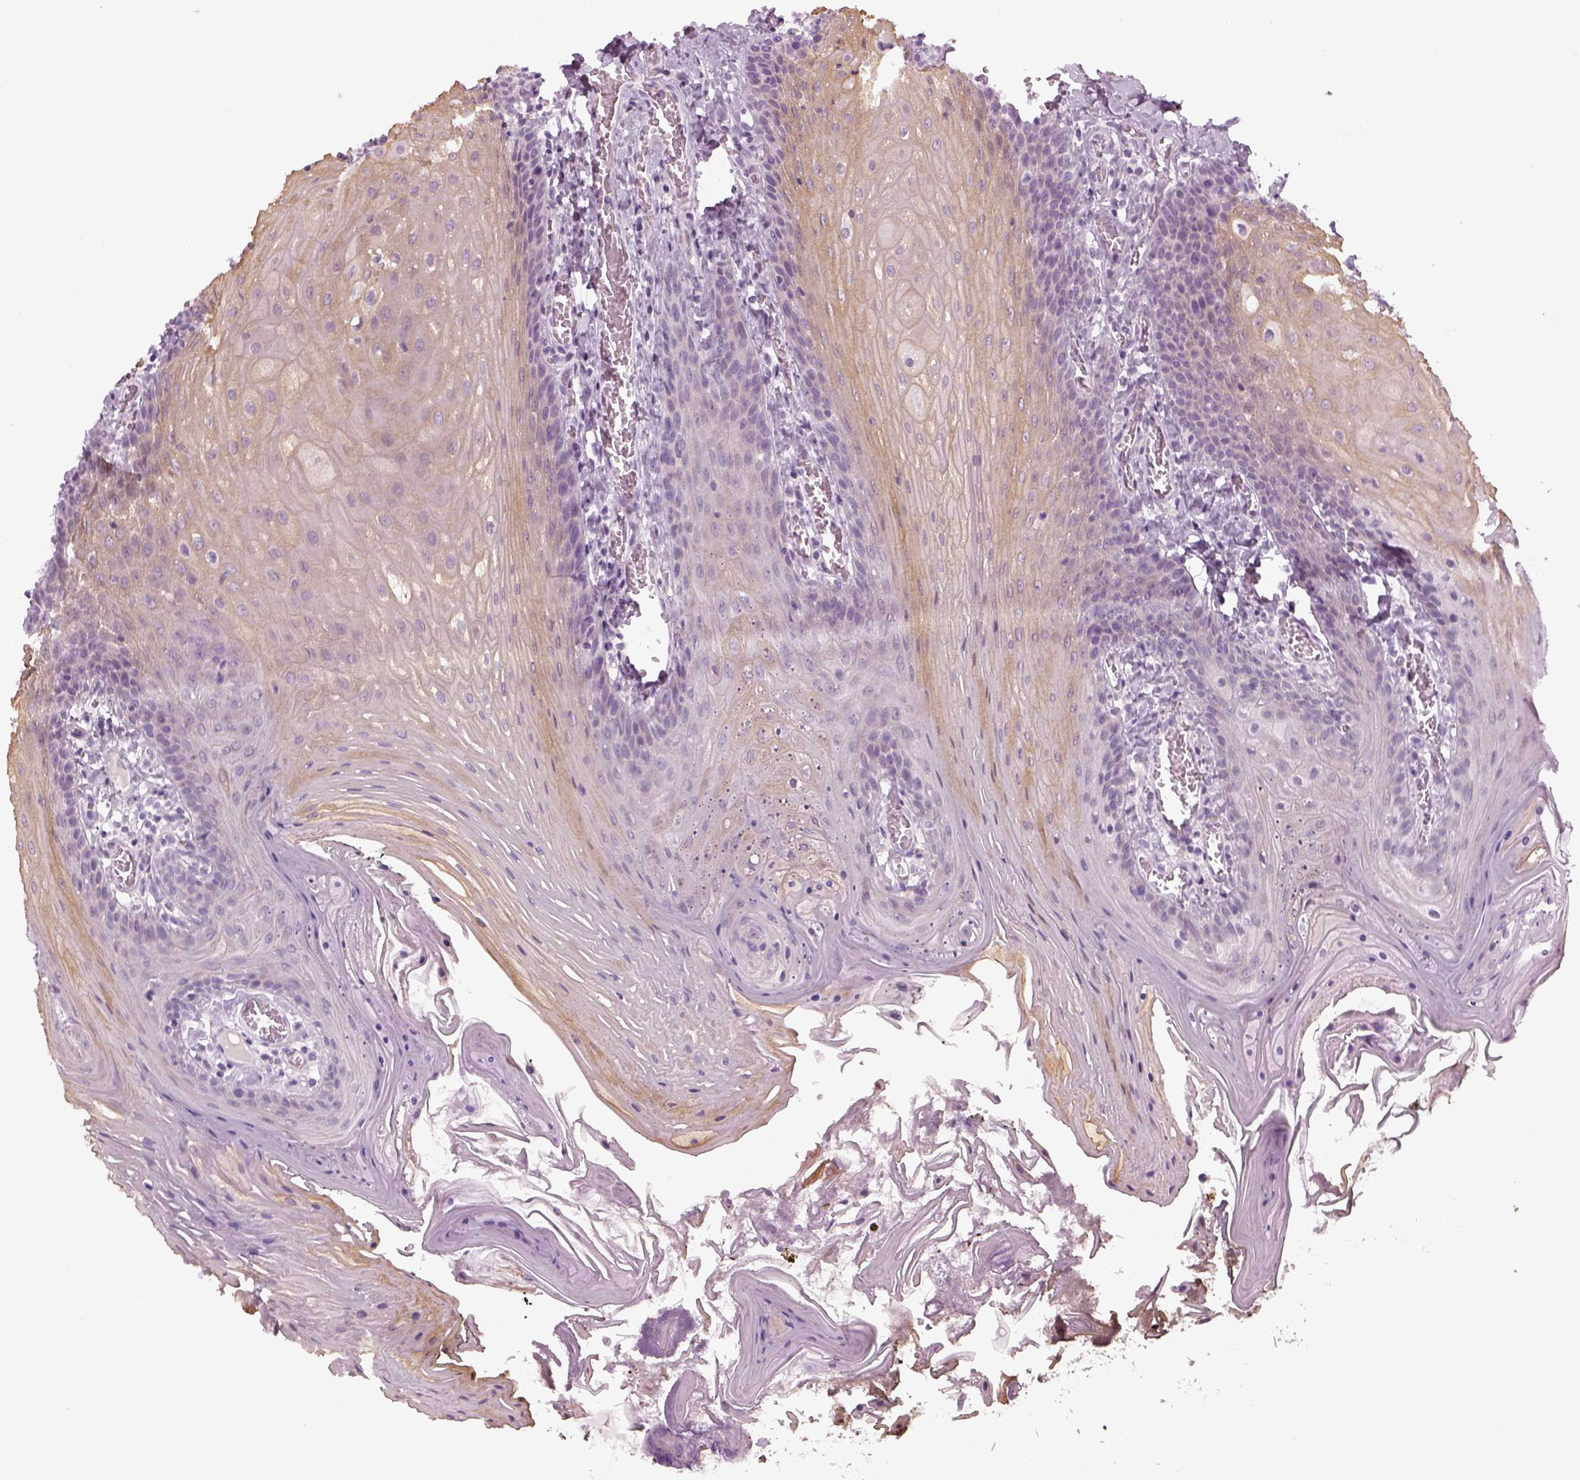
{"staining": {"intensity": "weak", "quantity": ">75%", "location": "cytoplasmic/membranous"}, "tissue": "oral mucosa", "cell_type": "Squamous epithelial cells", "image_type": "normal", "snomed": [{"axis": "morphology", "description": "Normal tissue, NOS"}, {"axis": "topography", "description": "Oral tissue"}], "caption": "Immunohistochemical staining of benign human oral mucosa exhibits weak cytoplasmic/membranous protein positivity in approximately >75% of squamous epithelial cells. (IHC, brightfield microscopy, high magnification).", "gene": "LRRIQ3", "patient": {"sex": "male", "age": 9}}